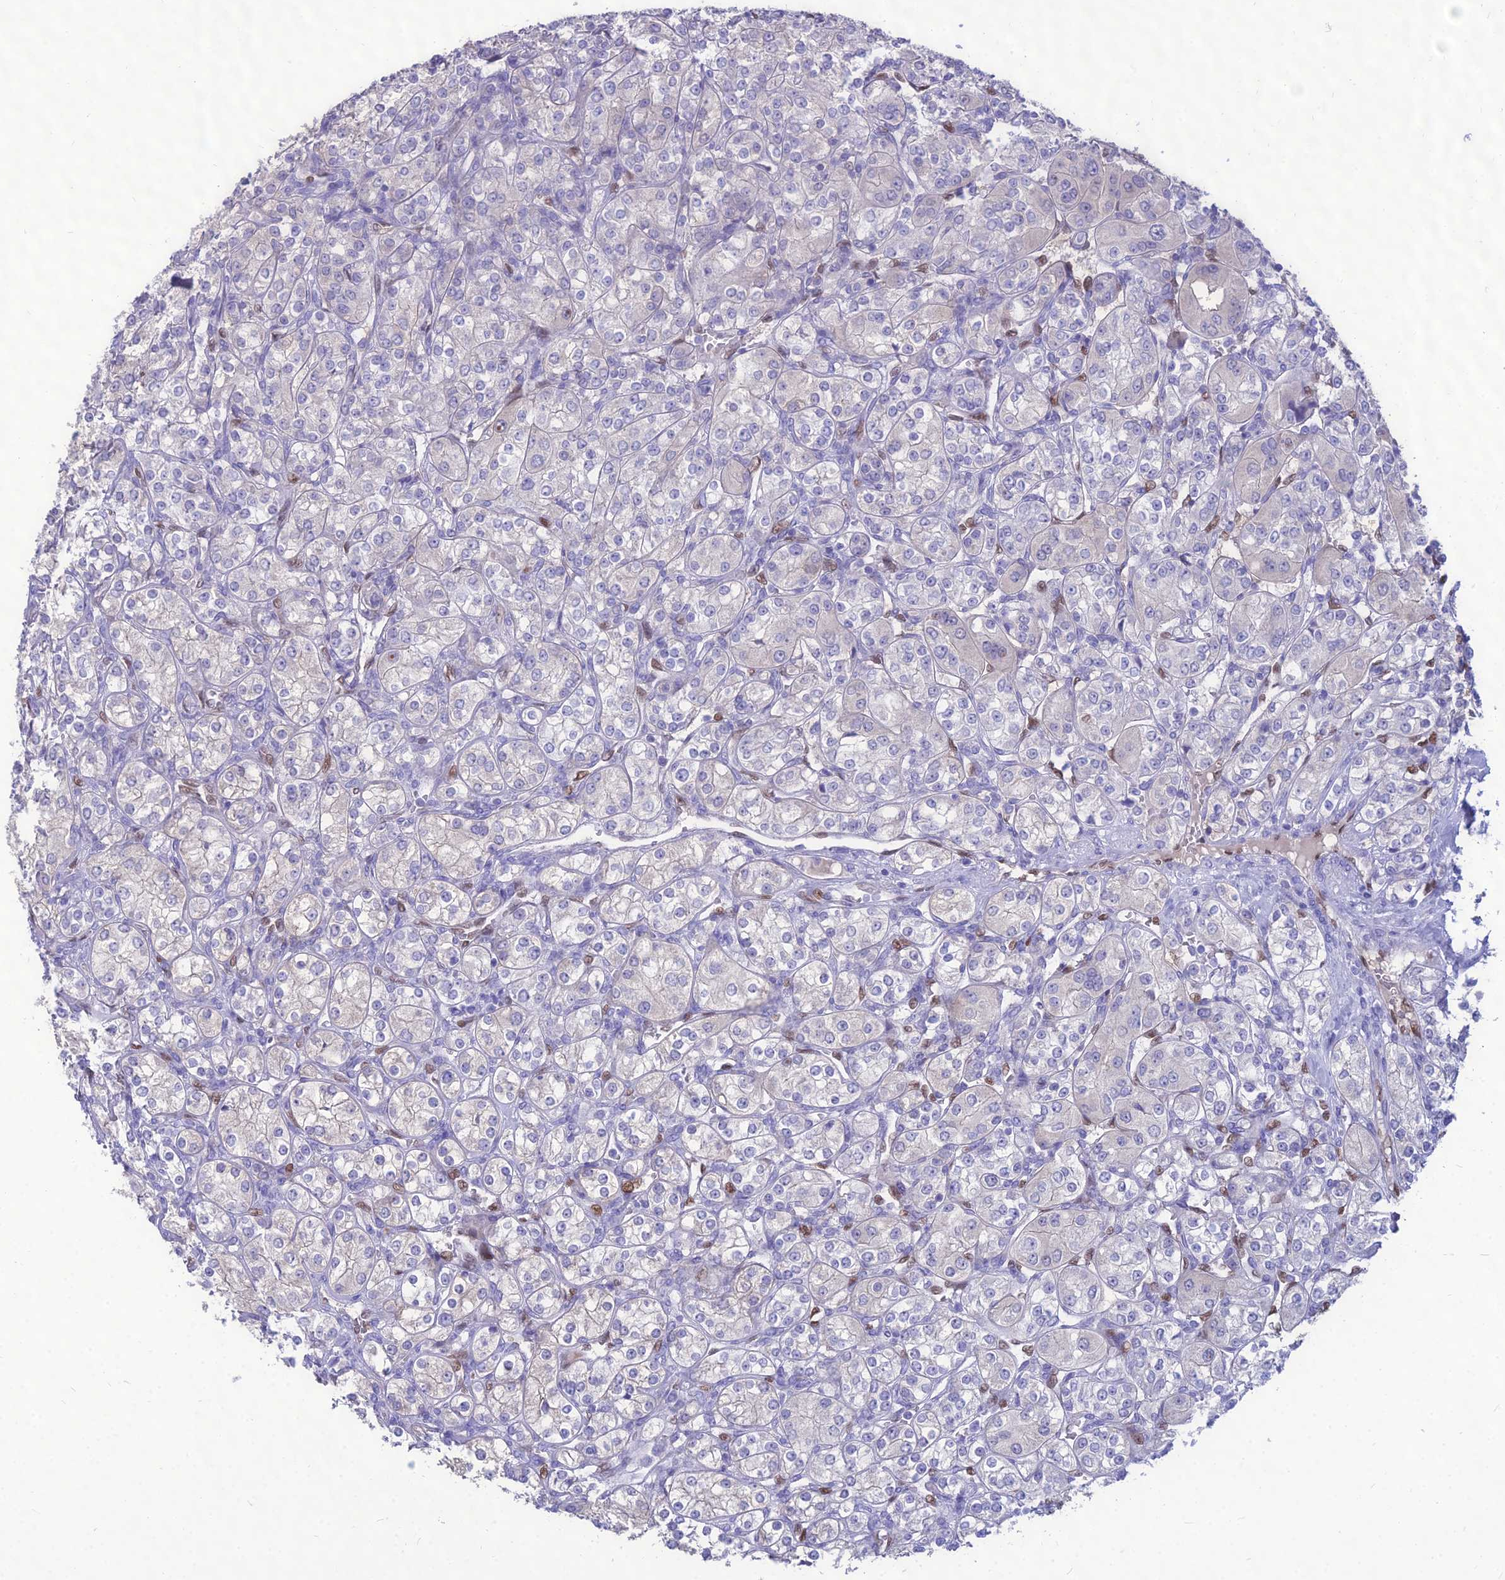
{"staining": {"intensity": "negative", "quantity": "none", "location": "none"}, "tissue": "renal cancer", "cell_type": "Tumor cells", "image_type": "cancer", "snomed": [{"axis": "morphology", "description": "Adenocarcinoma, NOS"}, {"axis": "topography", "description": "Kidney"}], "caption": "The histopathology image exhibits no staining of tumor cells in adenocarcinoma (renal).", "gene": "NOVA2", "patient": {"sex": "male", "age": 77}}